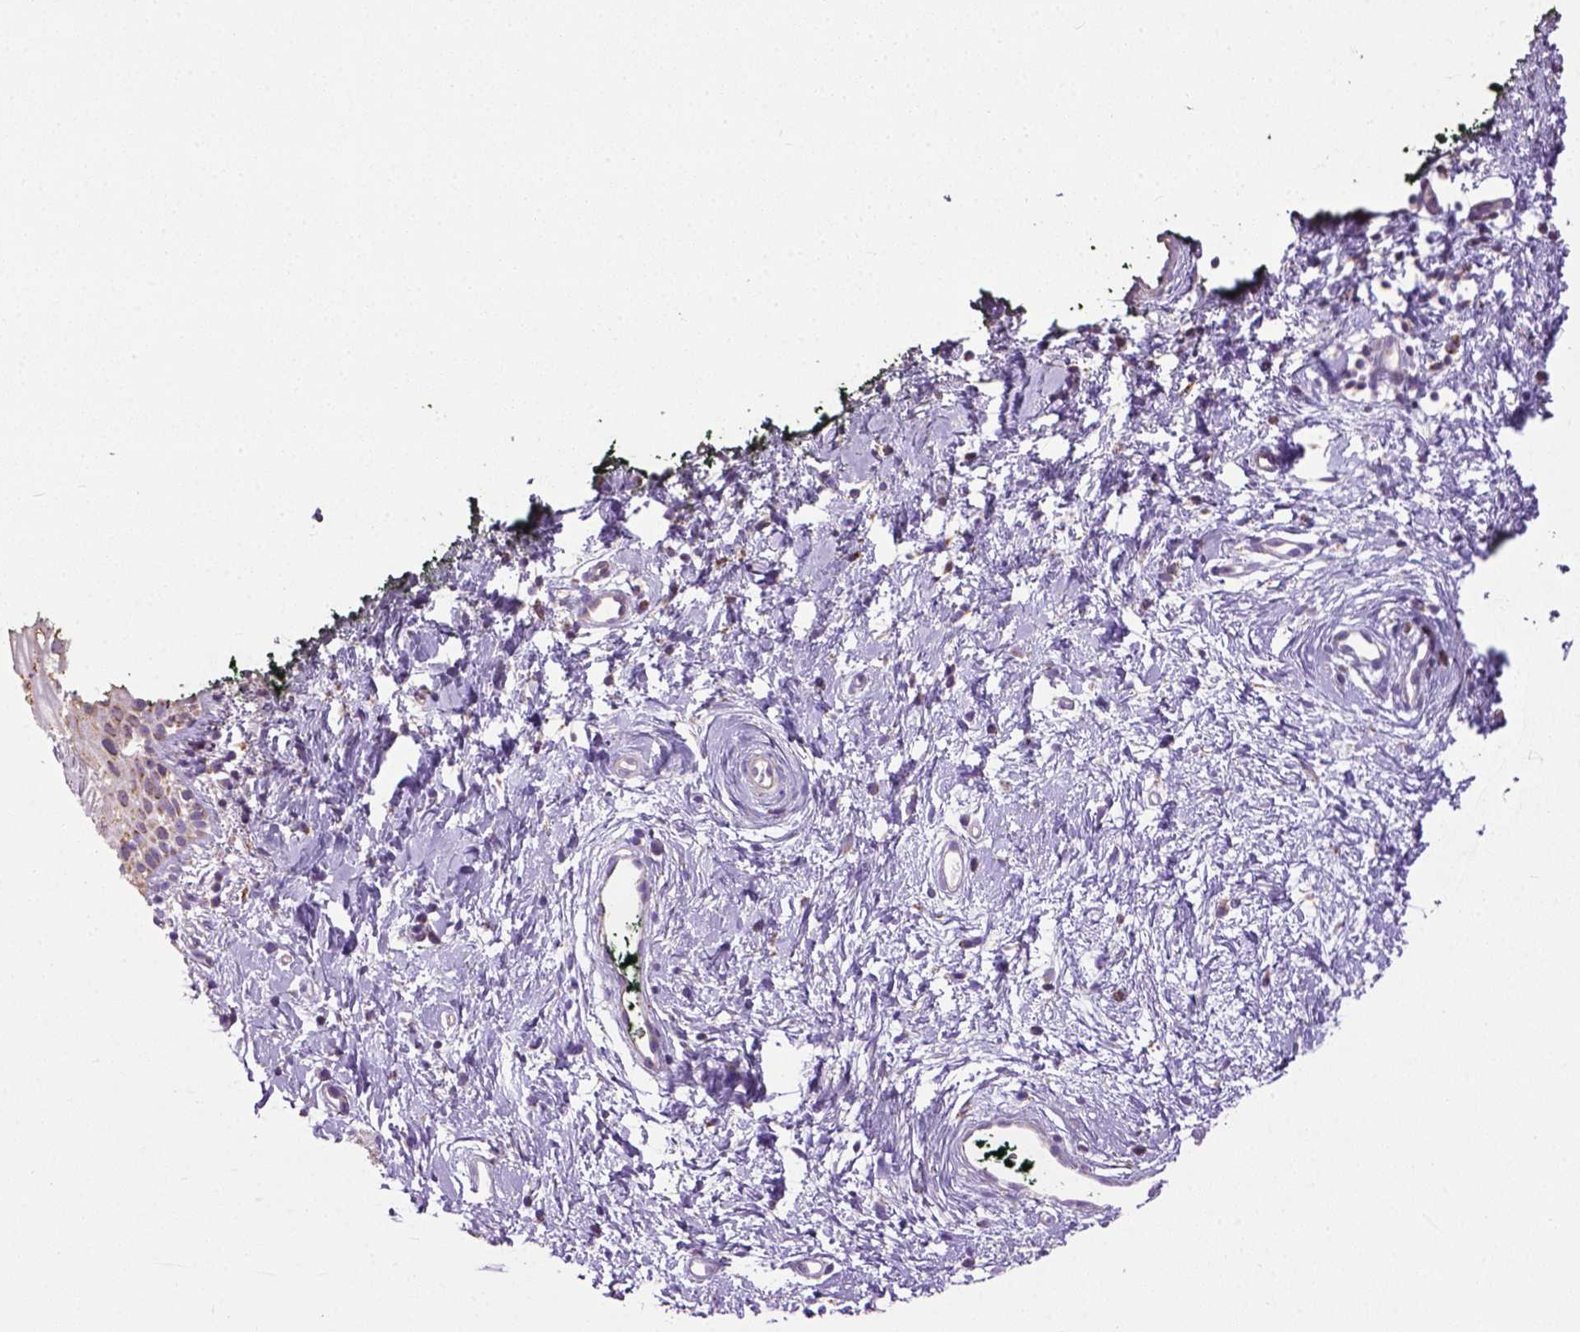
{"staining": {"intensity": "weak", "quantity": "25%-75%", "location": "cytoplasmic/membranous"}, "tissue": "vagina", "cell_type": "Squamous epithelial cells", "image_type": "normal", "snomed": [{"axis": "morphology", "description": "Normal tissue, NOS"}, {"axis": "topography", "description": "Vagina"}], "caption": "A histopathology image of vagina stained for a protein exhibits weak cytoplasmic/membranous brown staining in squamous epithelial cells.", "gene": "VDAC1", "patient": {"sex": "female", "age": 47}}